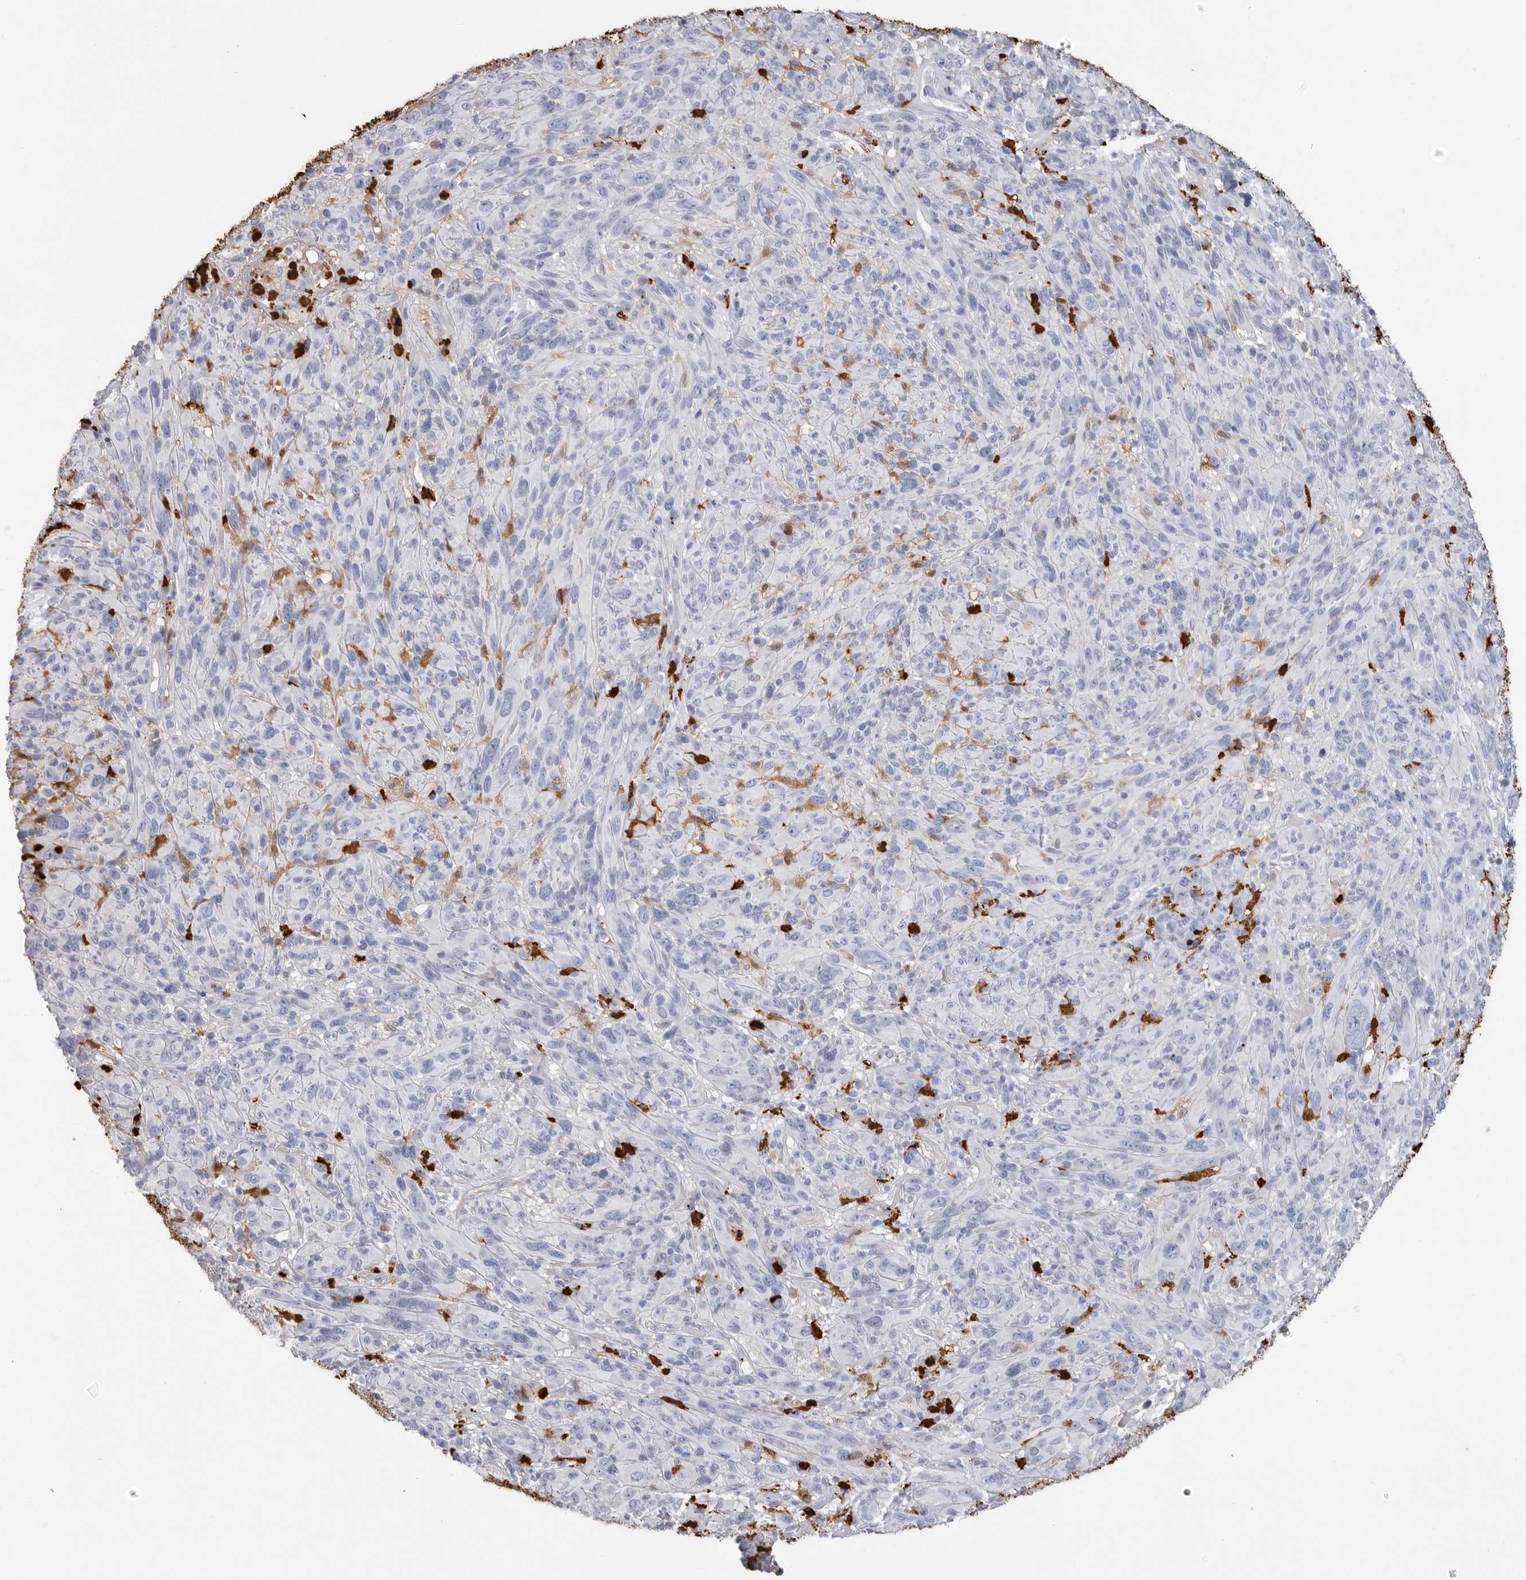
{"staining": {"intensity": "negative", "quantity": "none", "location": "none"}, "tissue": "melanoma", "cell_type": "Tumor cells", "image_type": "cancer", "snomed": [{"axis": "morphology", "description": "Malignant melanoma, NOS"}, {"axis": "topography", "description": "Skin of head"}], "caption": "This micrograph is of melanoma stained with IHC to label a protein in brown with the nuclei are counter-stained blue. There is no expression in tumor cells.", "gene": "CYB561D1", "patient": {"sex": "male", "age": 96}}